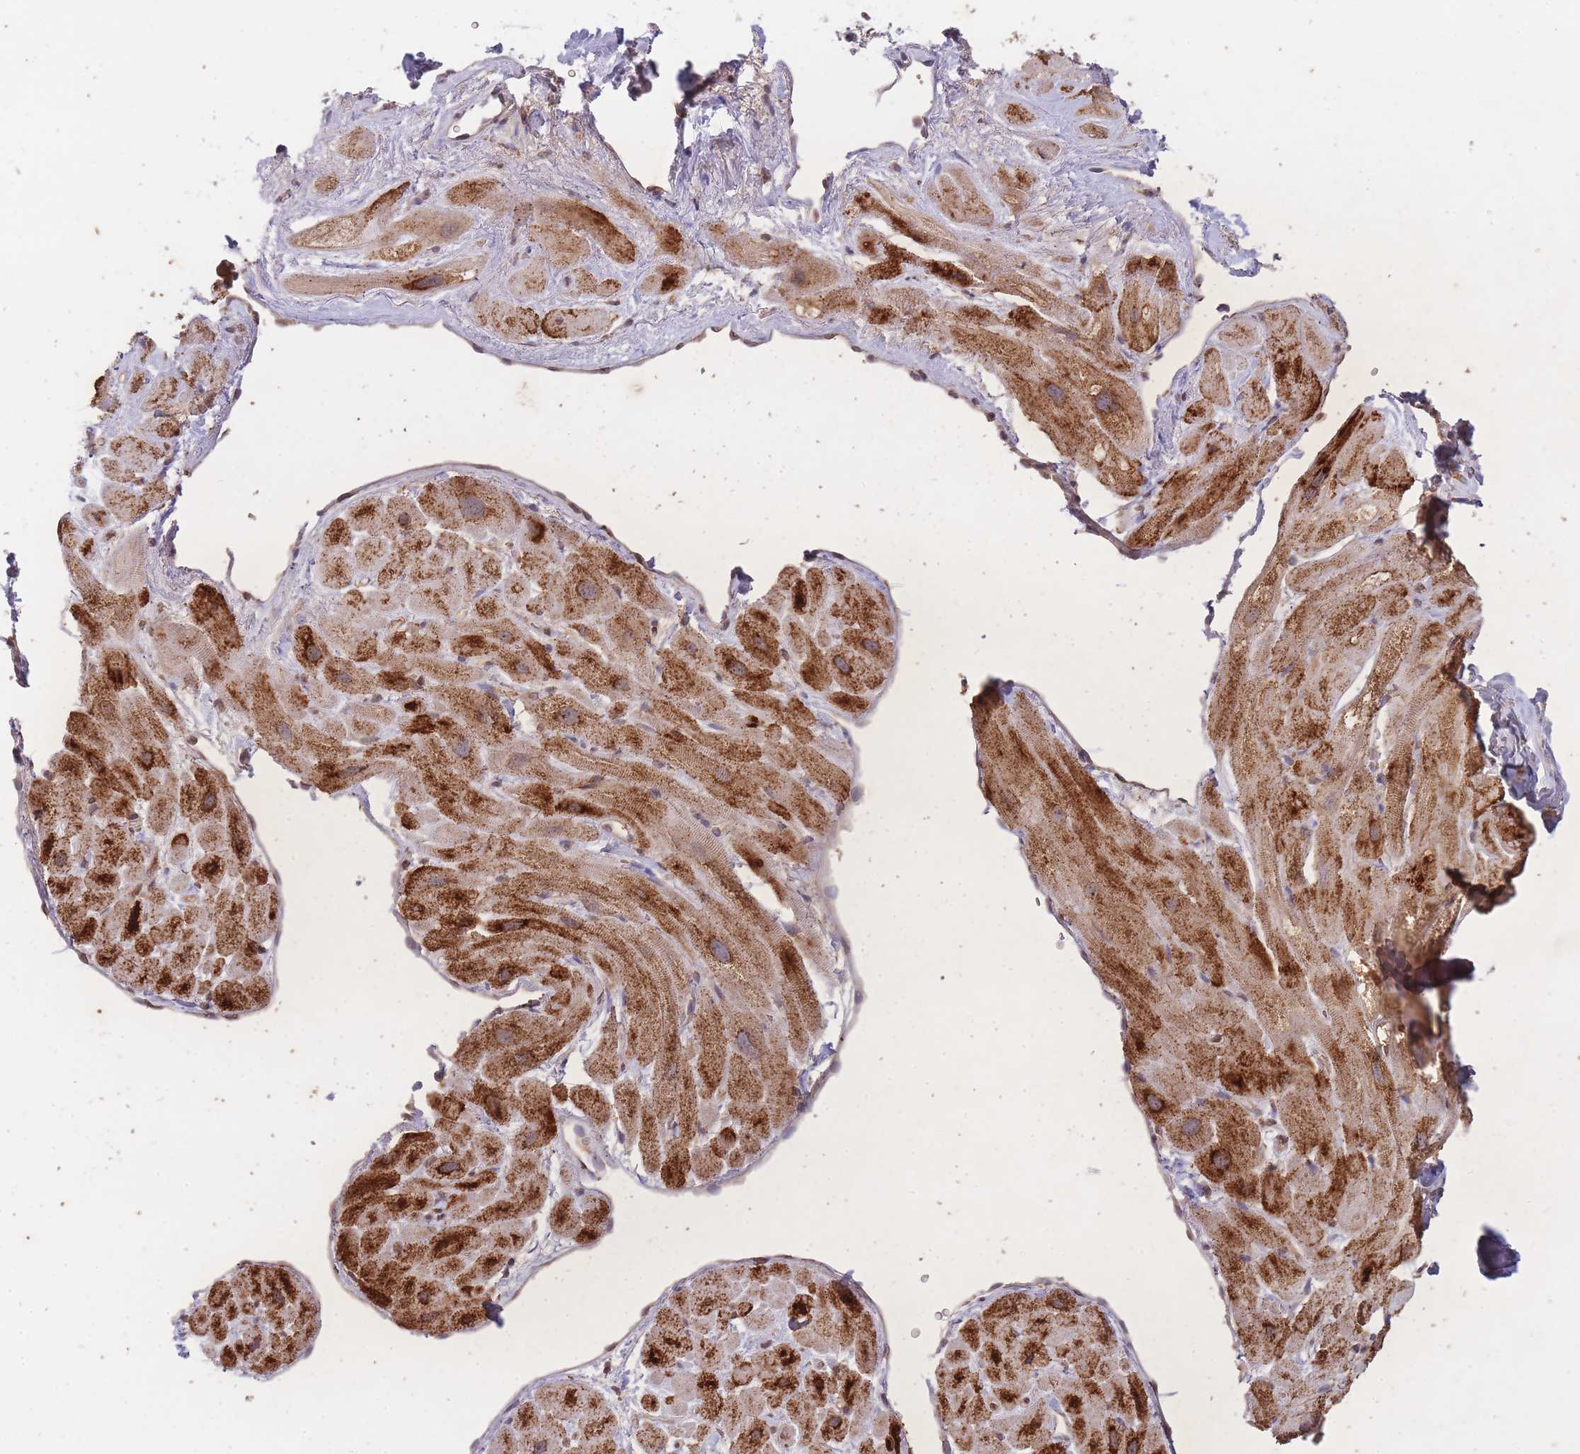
{"staining": {"intensity": "strong", "quantity": ">75%", "location": "cytoplasmic/membranous,nuclear"}, "tissue": "heart muscle", "cell_type": "Cardiomyocytes", "image_type": "normal", "snomed": [{"axis": "morphology", "description": "Normal tissue, NOS"}, {"axis": "topography", "description": "Heart"}], "caption": "A brown stain shows strong cytoplasmic/membranous,nuclear staining of a protein in cardiomyocytes of unremarkable human heart muscle.", "gene": "PIP4P1", "patient": {"sex": "male", "age": 49}}